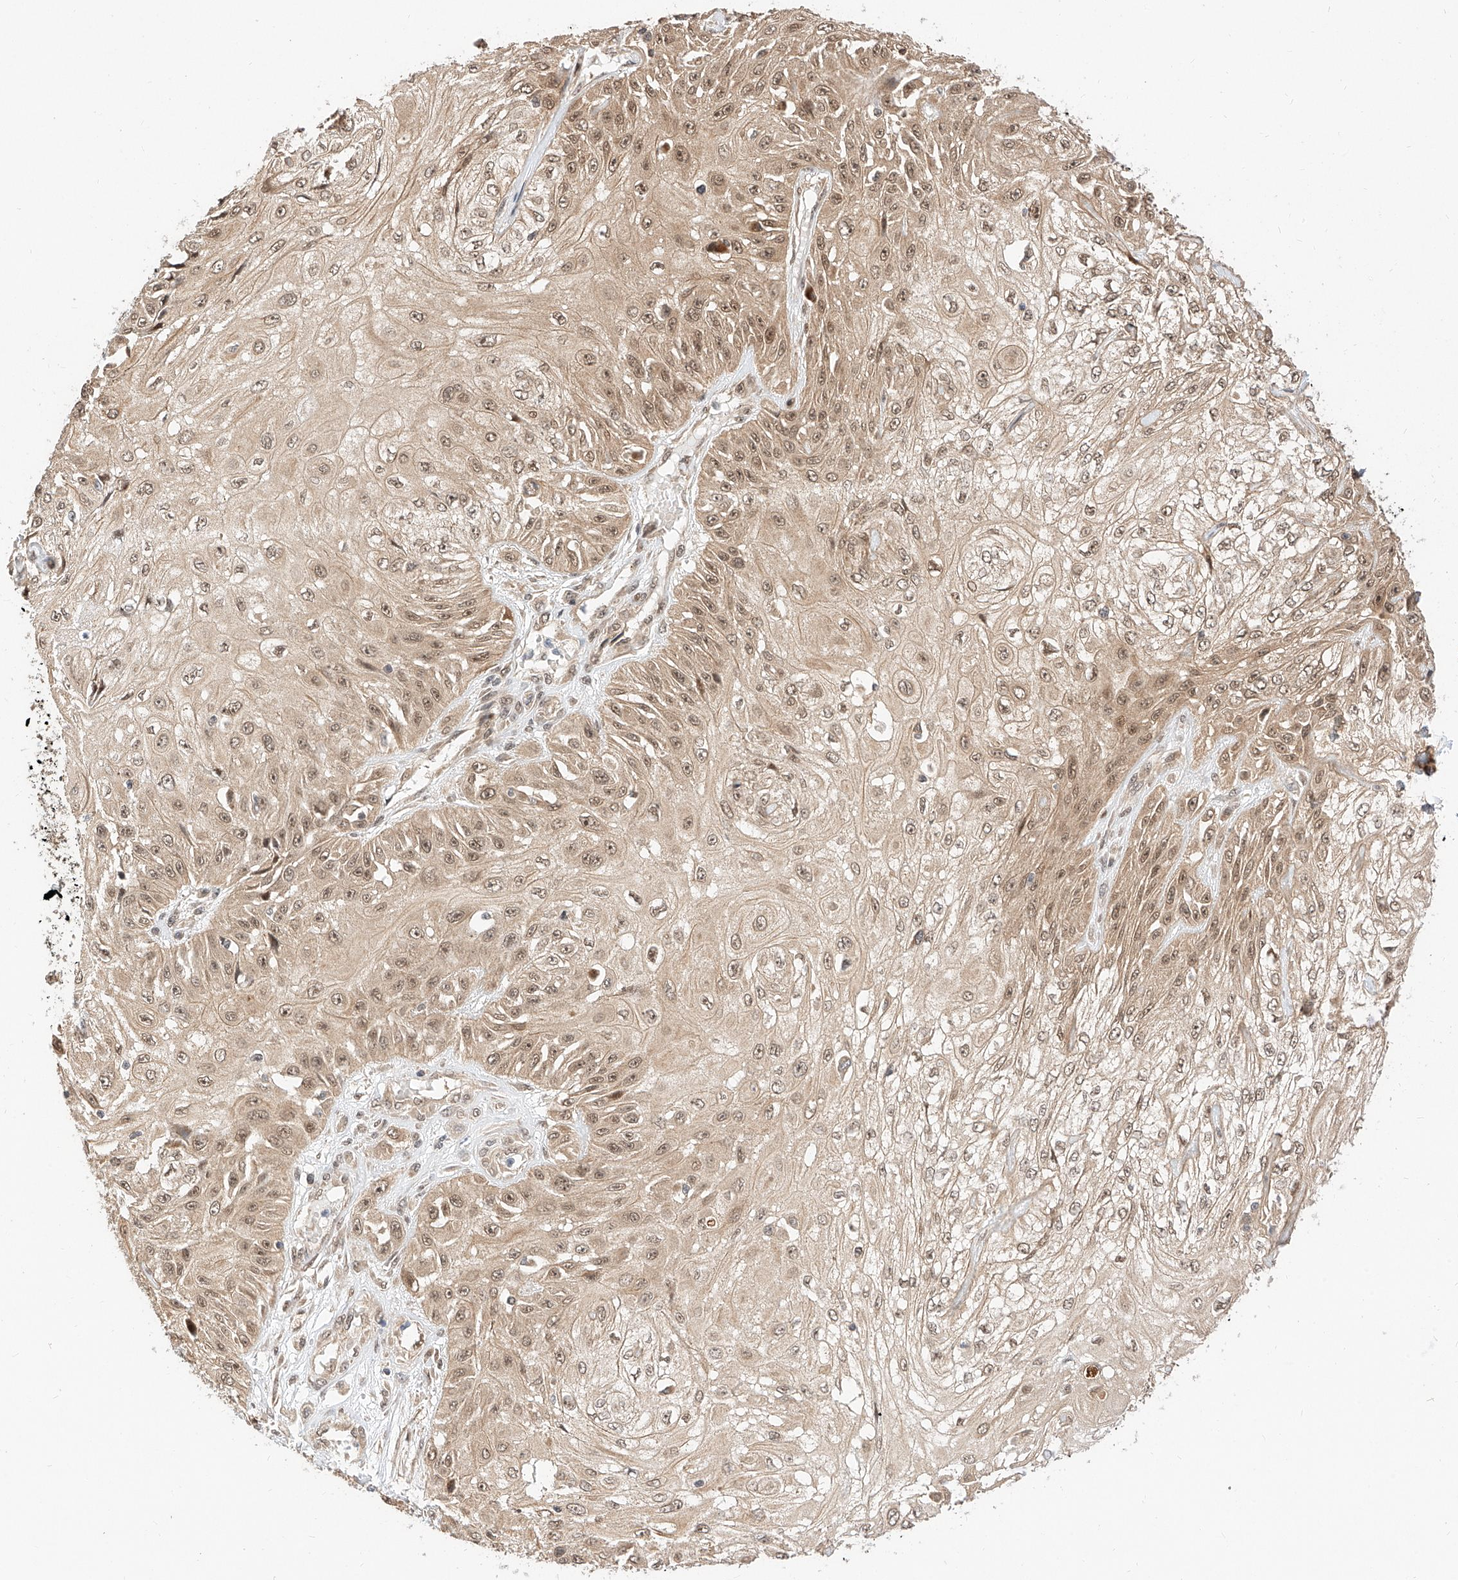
{"staining": {"intensity": "weak", "quantity": ">75%", "location": "cytoplasmic/membranous,nuclear"}, "tissue": "skin cancer", "cell_type": "Tumor cells", "image_type": "cancer", "snomed": [{"axis": "morphology", "description": "Squamous cell carcinoma, NOS"}, {"axis": "morphology", "description": "Squamous cell carcinoma, metastatic, NOS"}, {"axis": "topography", "description": "Skin"}, {"axis": "topography", "description": "Lymph node"}], "caption": "Skin cancer (squamous cell carcinoma) stained with immunohistochemistry displays weak cytoplasmic/membranous and nuclear positivity in approximately >75% of tumor cells.", "gene": "EIF4H", "patient": {"sex": "male", "age": 75}}